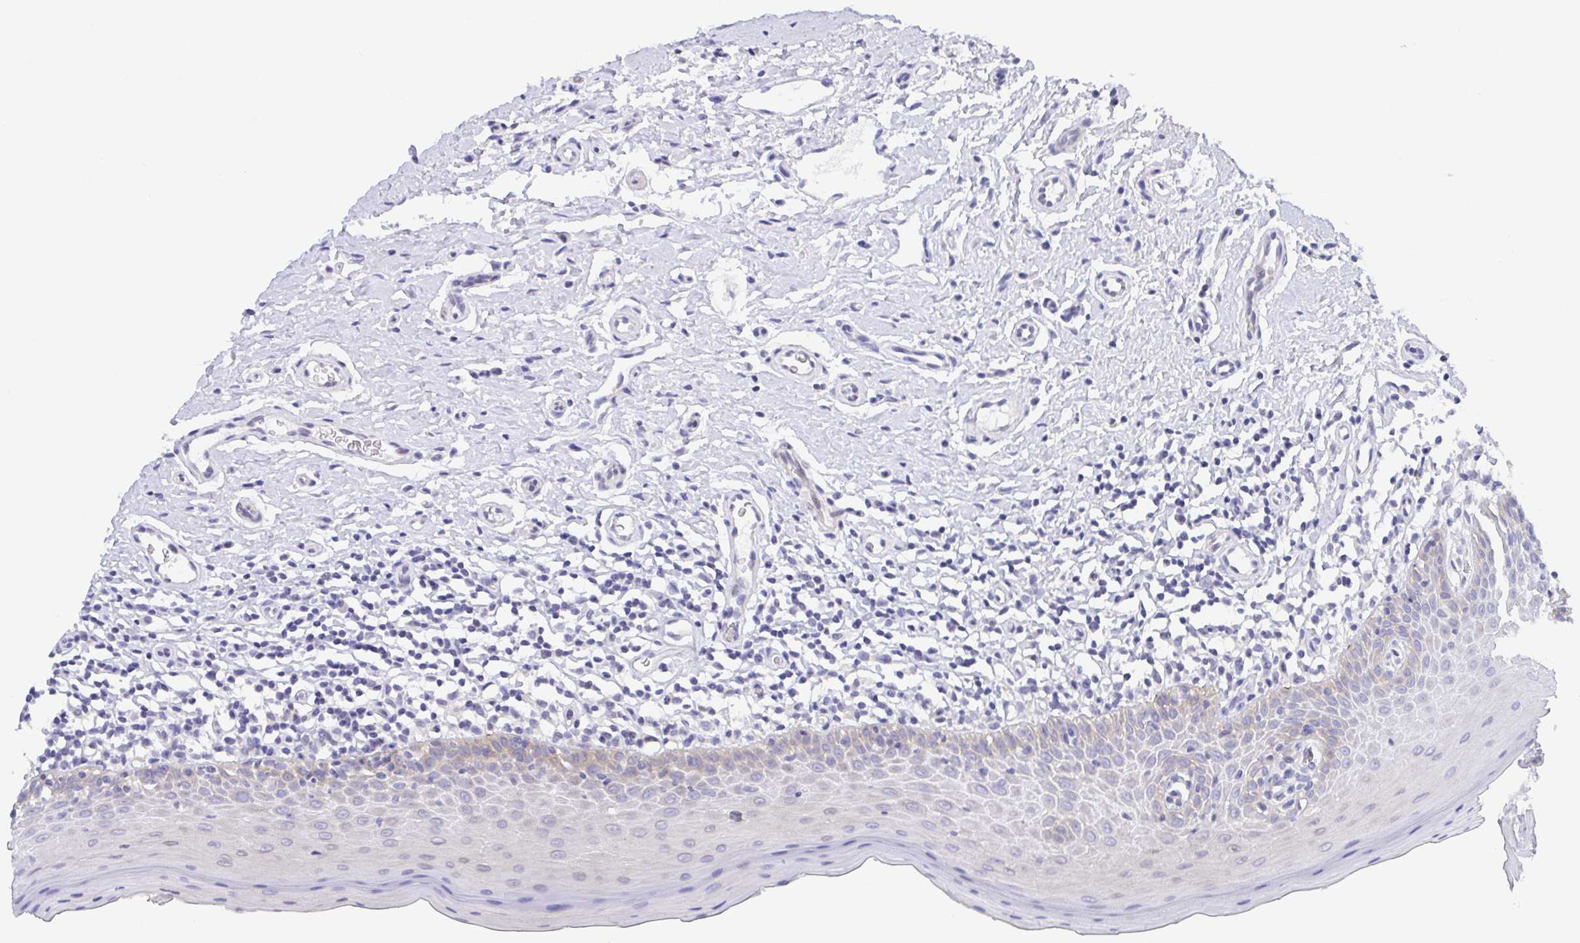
{"staining": {"intensity": "weak", "quantity": "<25%", "location": "cytoplasmic/membranous"}, "tissue": "oral mucosa", "cell_type": "Squamous epithelial cells", "image_type": "normal", "snomed": [{"axis": "morphology", "description": "Normal tissue, NOS"}, {"axis": "topography", "description": "Oral tissue"}, {"axis": "topography", "description": "Tounge, NOS"}], "caption": "Squamous epithelial cells are negative for brown protein staining in unremarkable oral mucosa. The staining was performed using DAB to visualize the protein expression in brown, while the nuclei were stained in blue with hematoxylin (Magnification: 20x).", "gene": "MUCL3", "patient": {"sex": "female", "age": 58}}